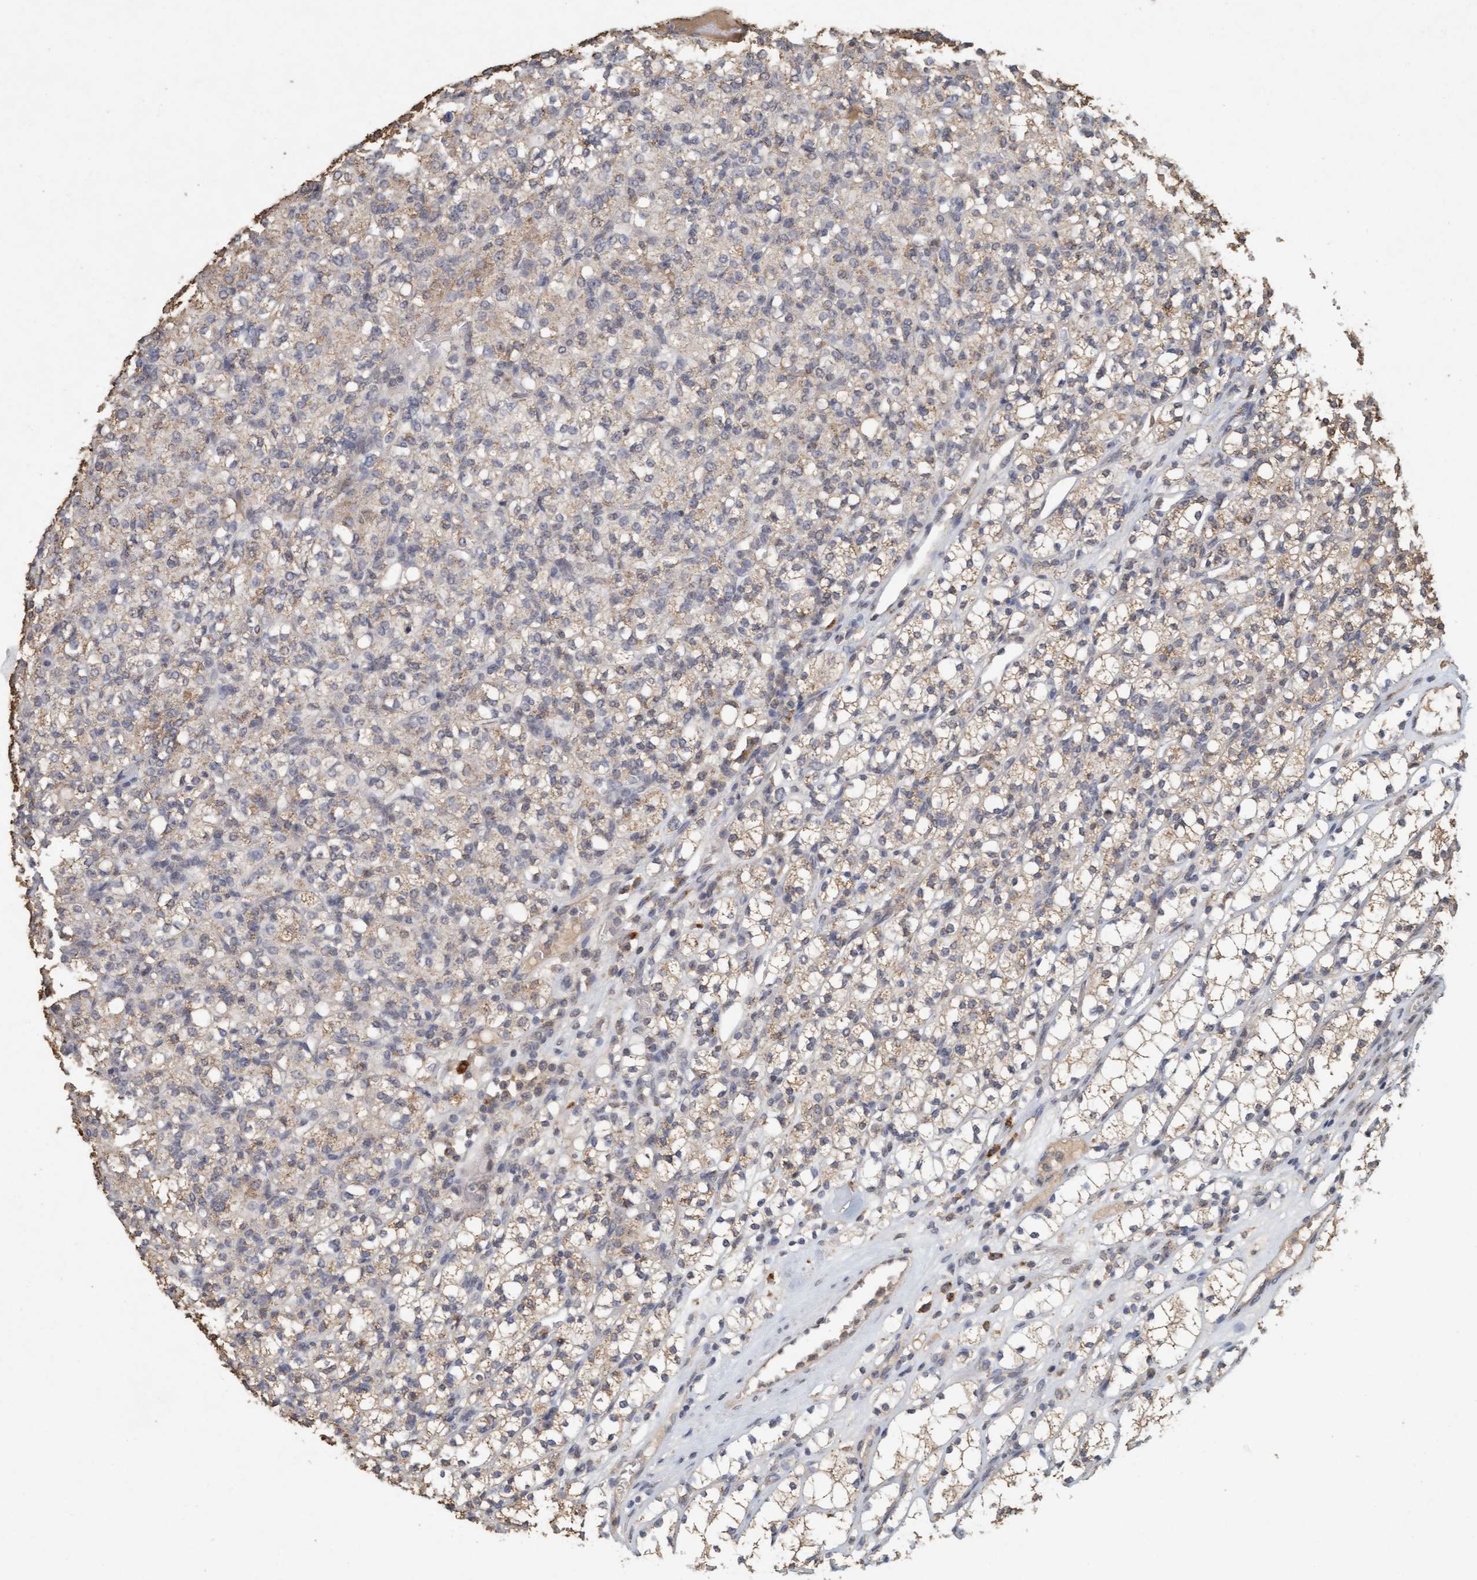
{"staining": {"intensity": "weak", "quantity": "<25%", "location": "cytoplasmic/membranous"}, "tissue": "renal cancer", "cell_type": "Tumor cells", "image_type": "cancer", "snomed": [{"axis": "morphology", "description": "Adenocarcinoma, NOS"}, {"axis": "topography", "description": "Kidney"}], "caption": "Immunohistochemistry (IHC) image of human adenocarcinoma (renal) stained for a protein (brown), which demonstrates no positivity in tumor cells.", "gene": "VSIG8", "patient": {"sex": "male", "age": 77}}